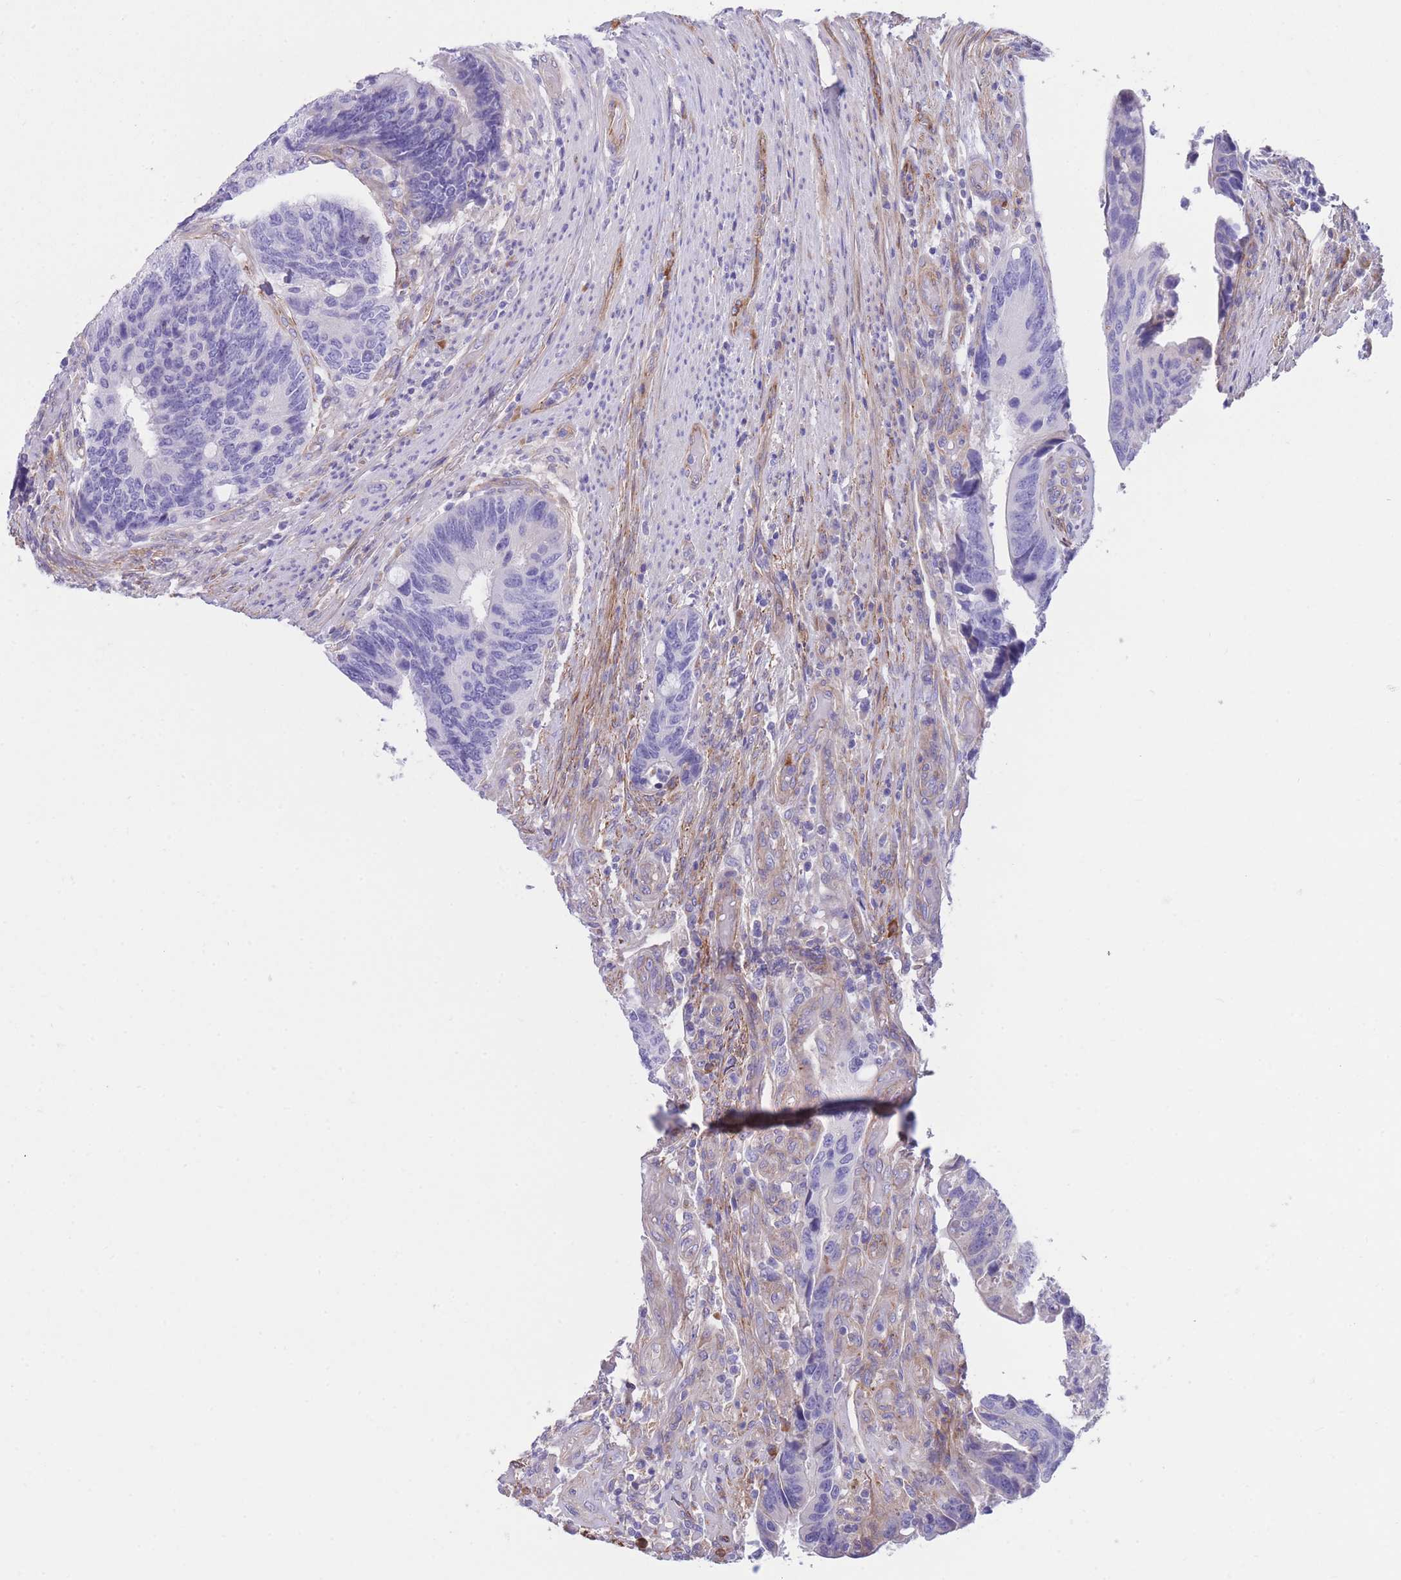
{"staining": {"intensity": "negative", "quantity": "none", "location": "none"}, "tissue": "colorectal cancer", "cell_type": "Tumor cells", "image_type": "cancer", "snomed": [{"axis": "morphology", "description": "Adenocarcinoma, NOS"}, {"axis": "topography", "description": "Colon"}], "caption": "The histopathology image shows no staining of tumor cells in adenocarcinoma (colorectal).", "gene": "DET1", "patient": {"sex": "male", "age": 87}}